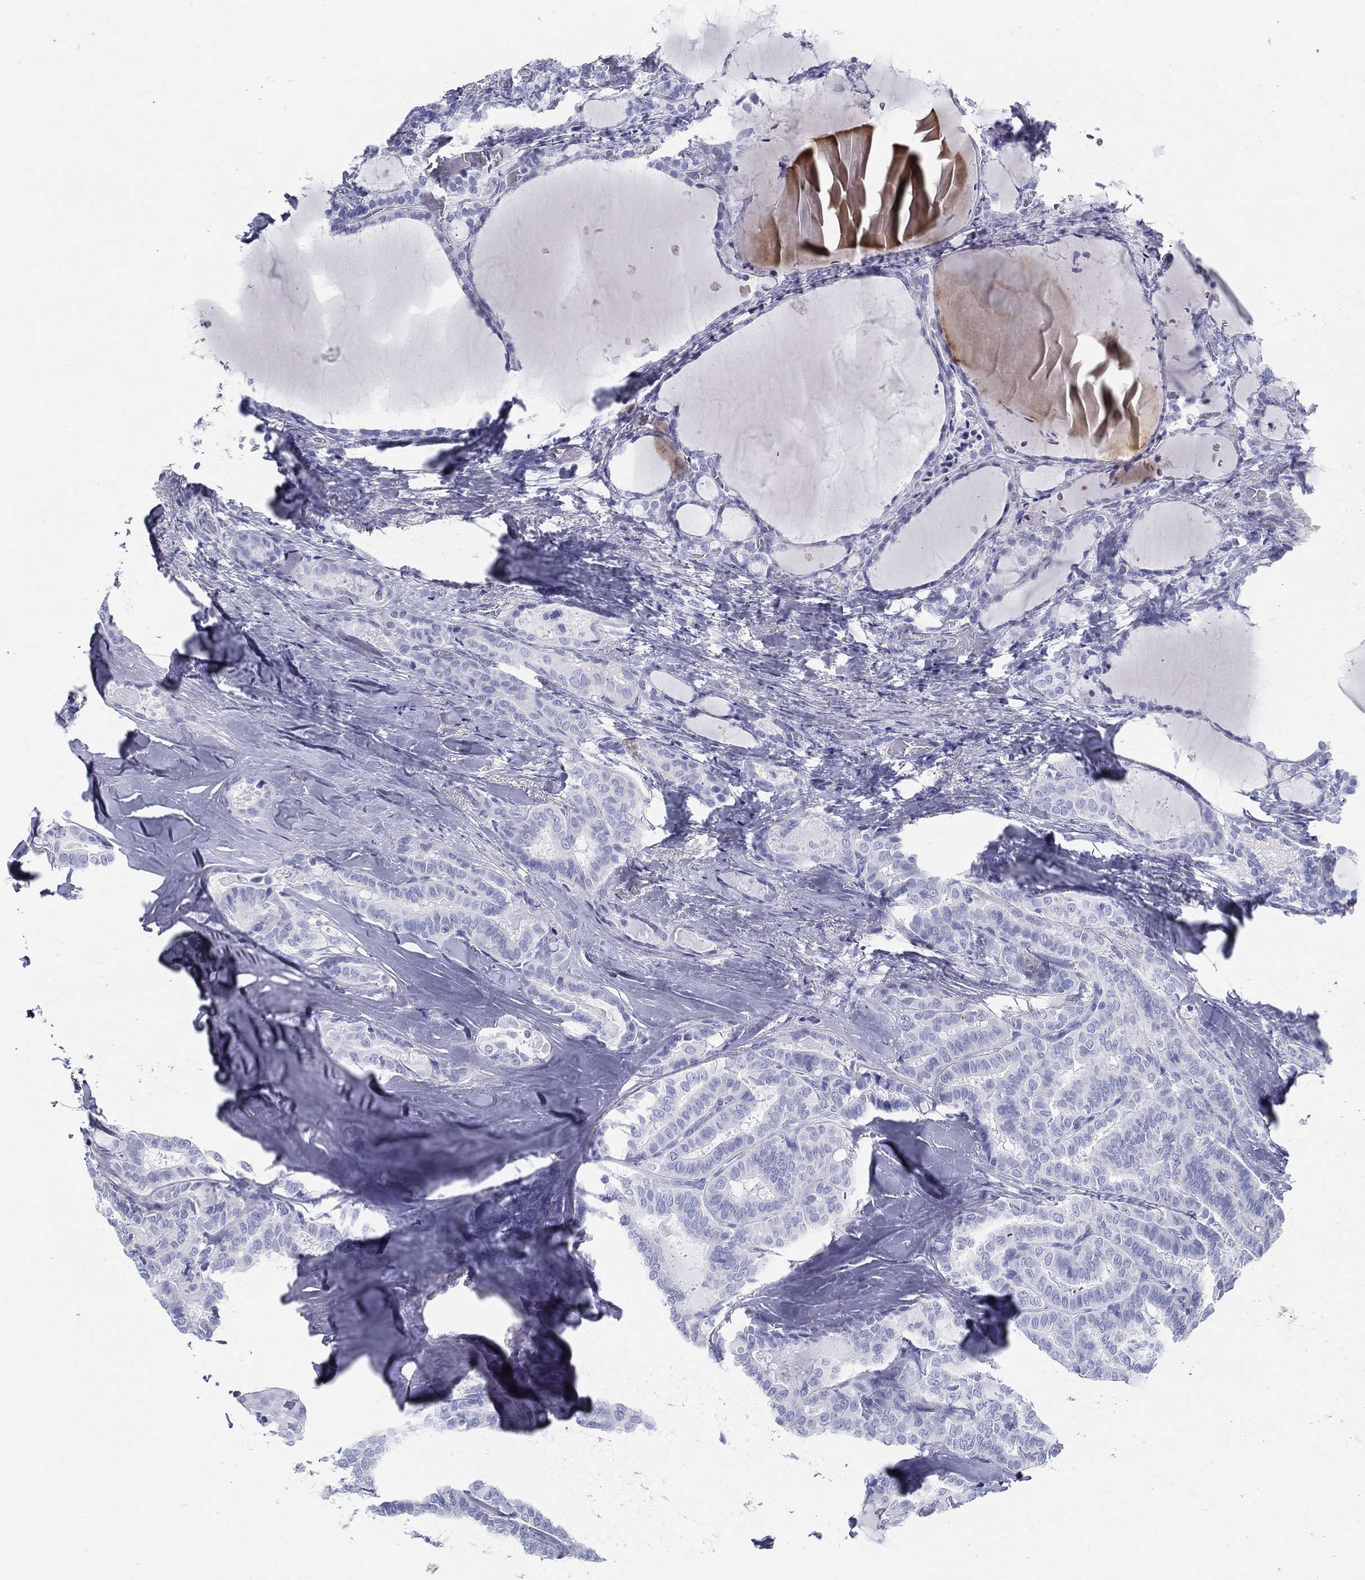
{"staining": {"intensity": "negative", "quantity": "none", "location": "none"}, "tissue": "thyroid cancer", "cell_type": "Tumor cells", "image_type": "cancer", "snomed": [{"axis": "morphology", "description": "Papillary adenocarcinoma, NOS"}, {"axis": "topography", "description": "Thyroid gland"}], "caption": "Immunohistochemical staining of papillary adenocarcinoma (thyroid) exhibits no significant positivity in tumor cells.", "gene": "TMEM252", "patient": {"sex": "female", "age": 39}}